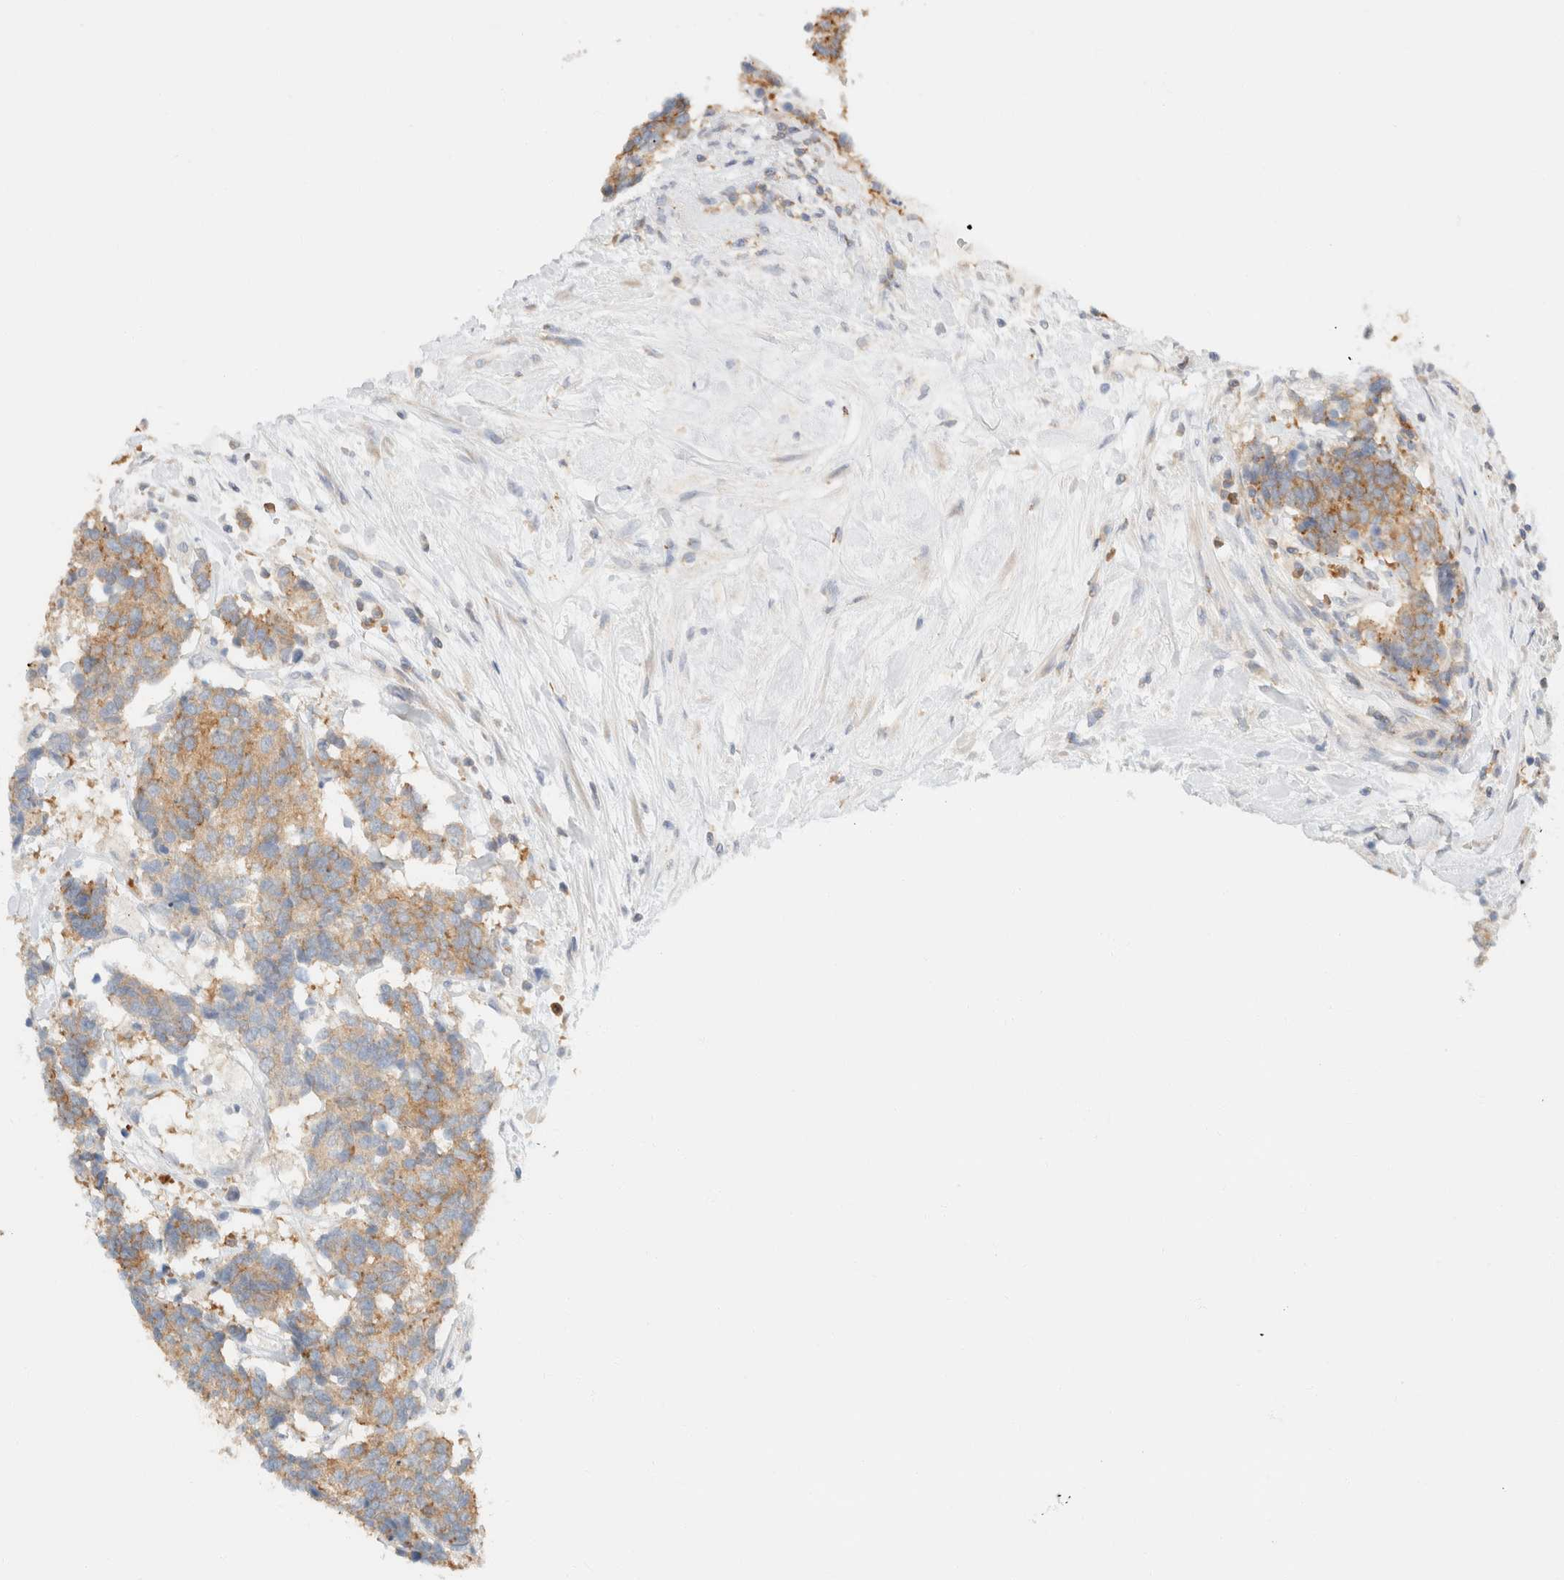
{"staining": {"intensity": "moderate", "quantity": ">75%", "location": "cytoplasmic/membranous"}, "tissue": "carcinoid", "cell_type": "Tumor cells", "image_type": "cancer", "snomed": [{"axis": "morphology", "description": "Carcinoma, NOS"}, {"axis": "morphology", "description": "Carcinoid, malignant, NOS"}, {"axis": "topography", "description": "Urinary bladder"}], "caption": "Human carcinoid stained with a brown dye reveals moderate cytoplasmic/membranous positive staining in about >75% of tumor cells.", "gene": "SH3GLB2", "patient": {"sex": "male", "age": 57}}